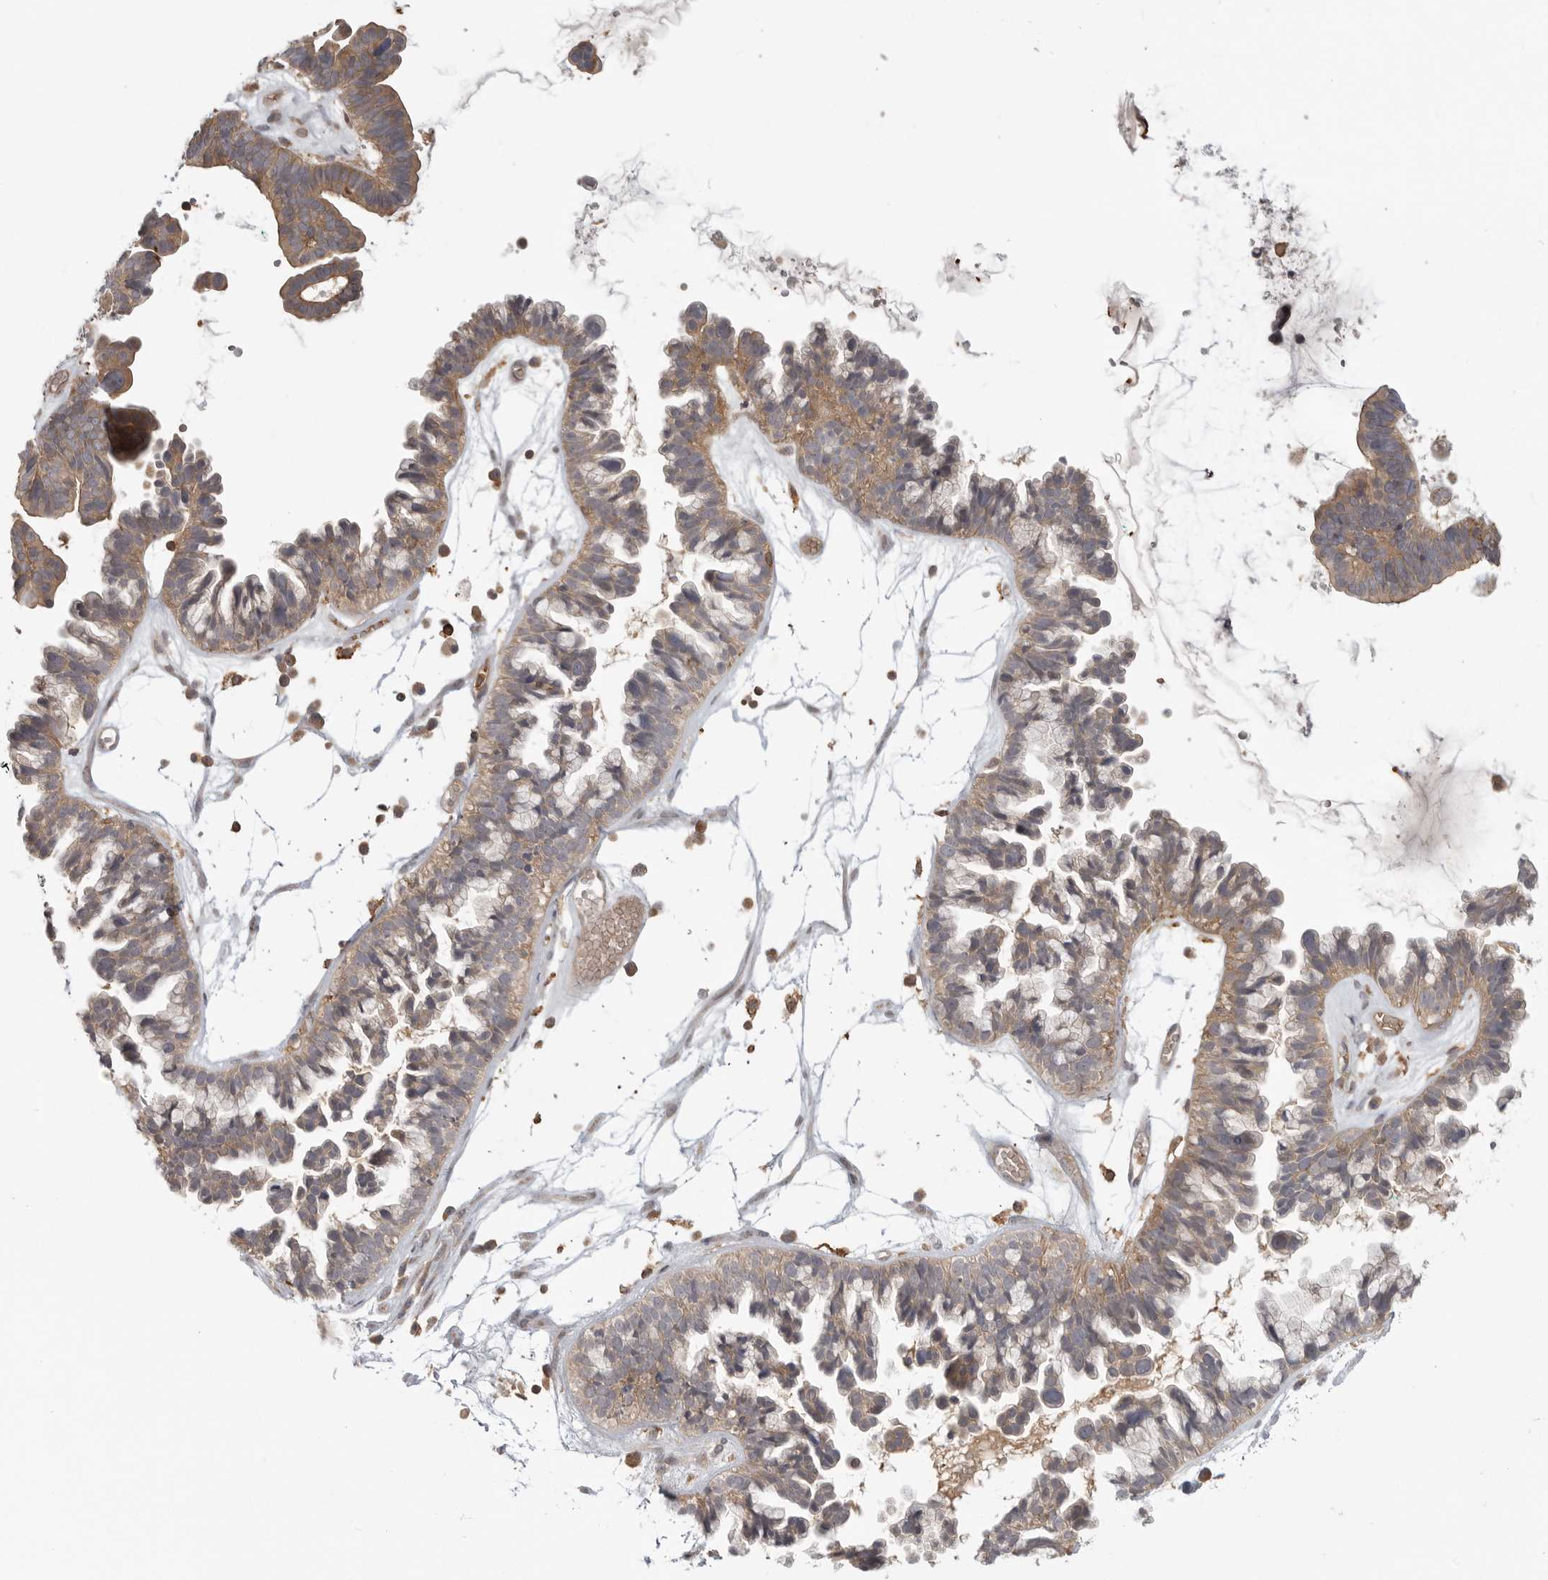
{"staining": {"intensity": "moderate", "quantity": "25%-75%", "location": "cytoplasmic/membranous"}, "tissue": "ovarian cancer", "cell_type": "Tumor cells", "image_type": "cancer", "snomed": [{"axis": "morphology", "description": "Cystadenocarcinoma, serous, NOS"}, {"axis": "topography", "description": "Ovary"}], "caption": "A micrograph of serous cystadenocarcinoma (ovarian) stained for a protein exhibits moderate cytoplasmic/membranous brown staining in tumor cells.", "gene": "DBNL", "patient": {"sex": "female", "age": 56}}